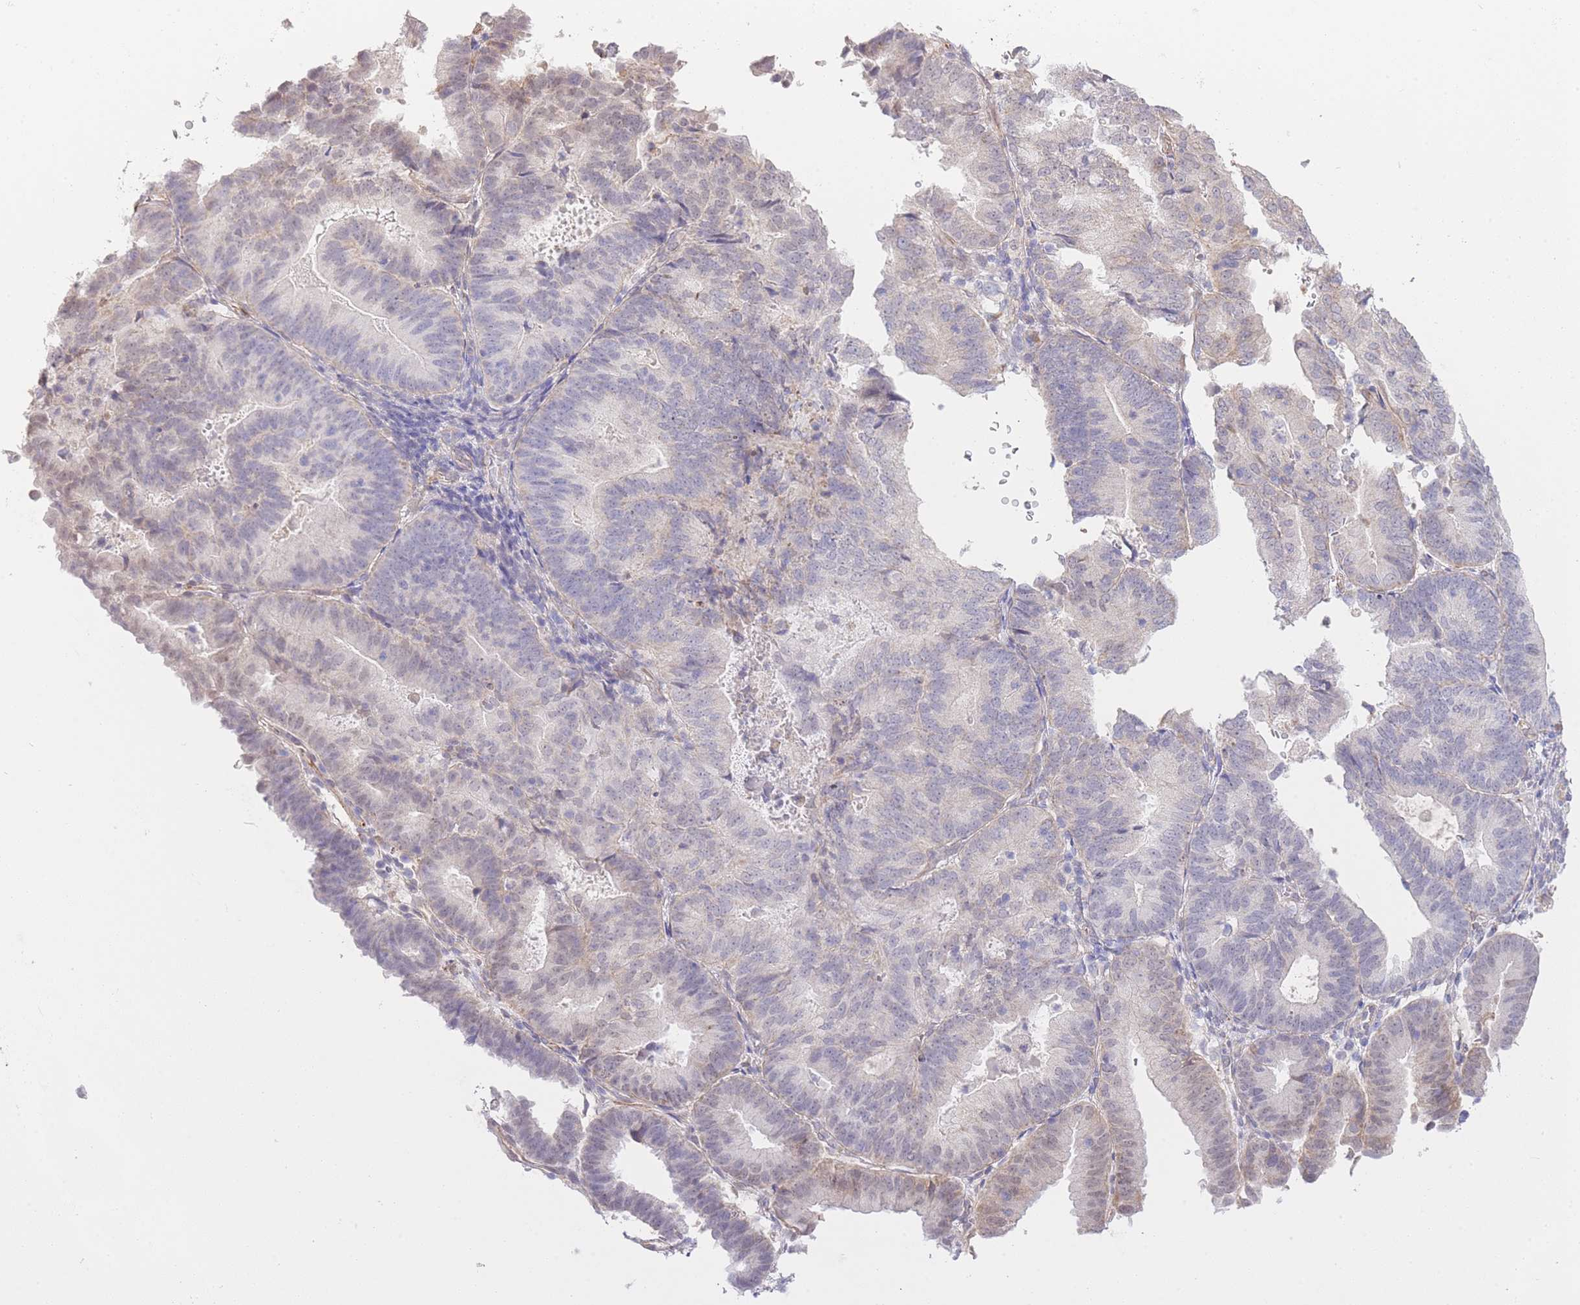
{"staining": {"intensity": "weak", "quantity": "<25%", "location": "cytoplasmic/membranous"}, "tissue": "endometrial cancer", "cell_type": "Tumor cells", "image_type": "cancer", "snomed": [{"axis": "morphology", "description": "Adenocarcinoma, NOS"}, {"axis": "topography", "description": "Endometrium"}], "caption": "Immunohistochemical staining of endometrial cancer (adenocarcinoma) demonstrates no significant staining in tumor cells.", "gene": "CTBP1", "patient": {"sex": "female", "age": 70}}